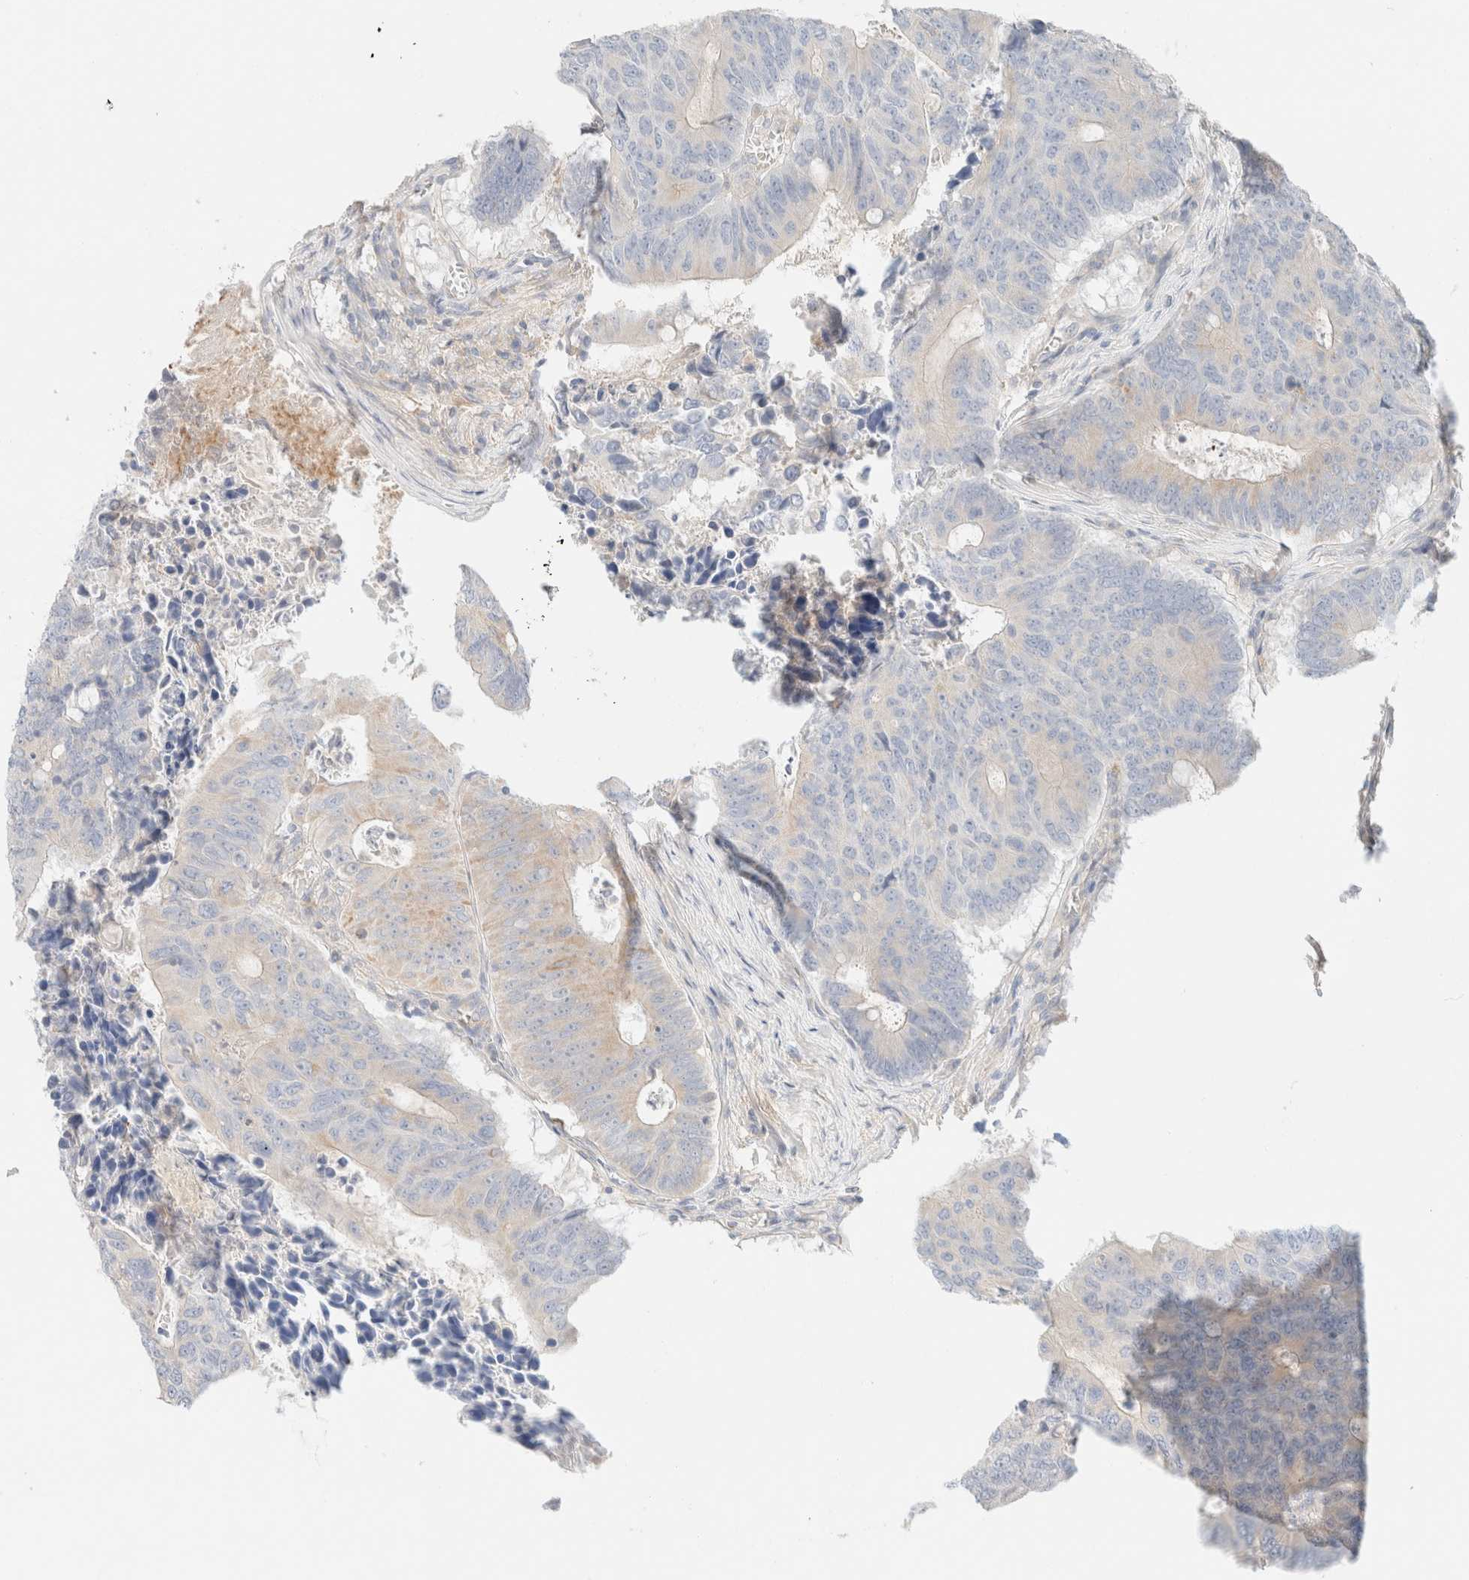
{"staining": {"intensity": "weak", "quantity": "<25%", "location": "cytoplasmic/membranous"}, "tissue": "colorectal cancer", "cell_type": "Tumor cells", "image_type": "cancer", "snomed": [{"axis": "morphology", "description": "Adenocarcinoma, NOS"}, {"axis": "topography", "description": "Colon"}], "caption": "High magnification brightfield microscopy of colorectal cancer stained with DAB (3,3'-diaminobenzidine) (brown) and counterstained with hematoxylin (blue): tumor cells show no significant positivity.", "gene": "SARM1", "patient": {"sex": "male", "age": 87}}